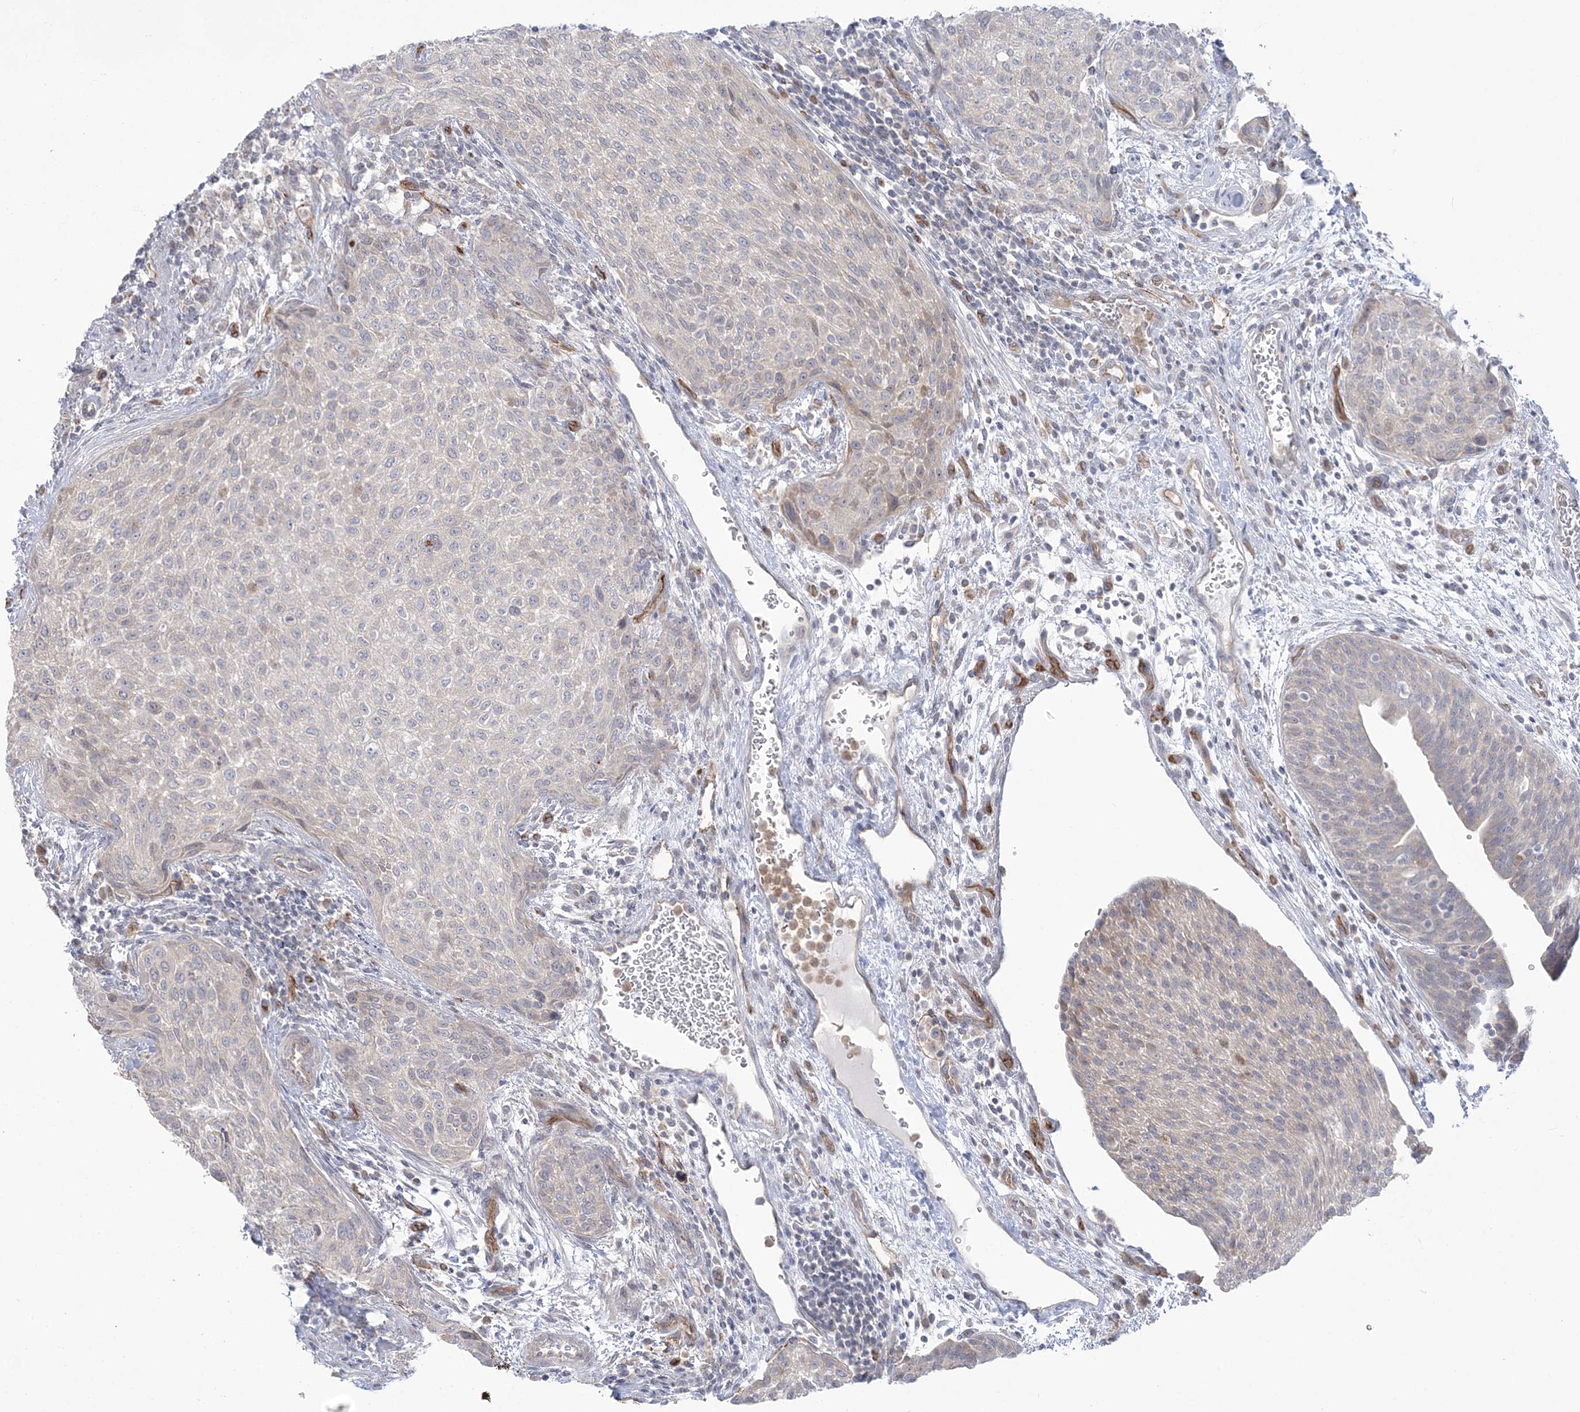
{"staining": {"intensity": "negative", "quantity": "none", "location": "none"}, "tissue": "urothelial cancer", "cell_type": "Tumor cells", "image_type": "cancer", "snomed": [{"axis": "morphology", "description": "Urothelial carcinoma, High grade"}, {"axis": "topography", "description": "Urinary bladder"}], "caption": "An immunohistochemistry photomicrograph of high-grade urothelial carcinoma is shown. There is no staining in tumor cells of high-grade urothelial carcinoma. (DAB immunohistochemistry (IHC) with hematoxylin counter stain).", "gene": "FARSB", "patient": {"sex": "male", "age": 35}}